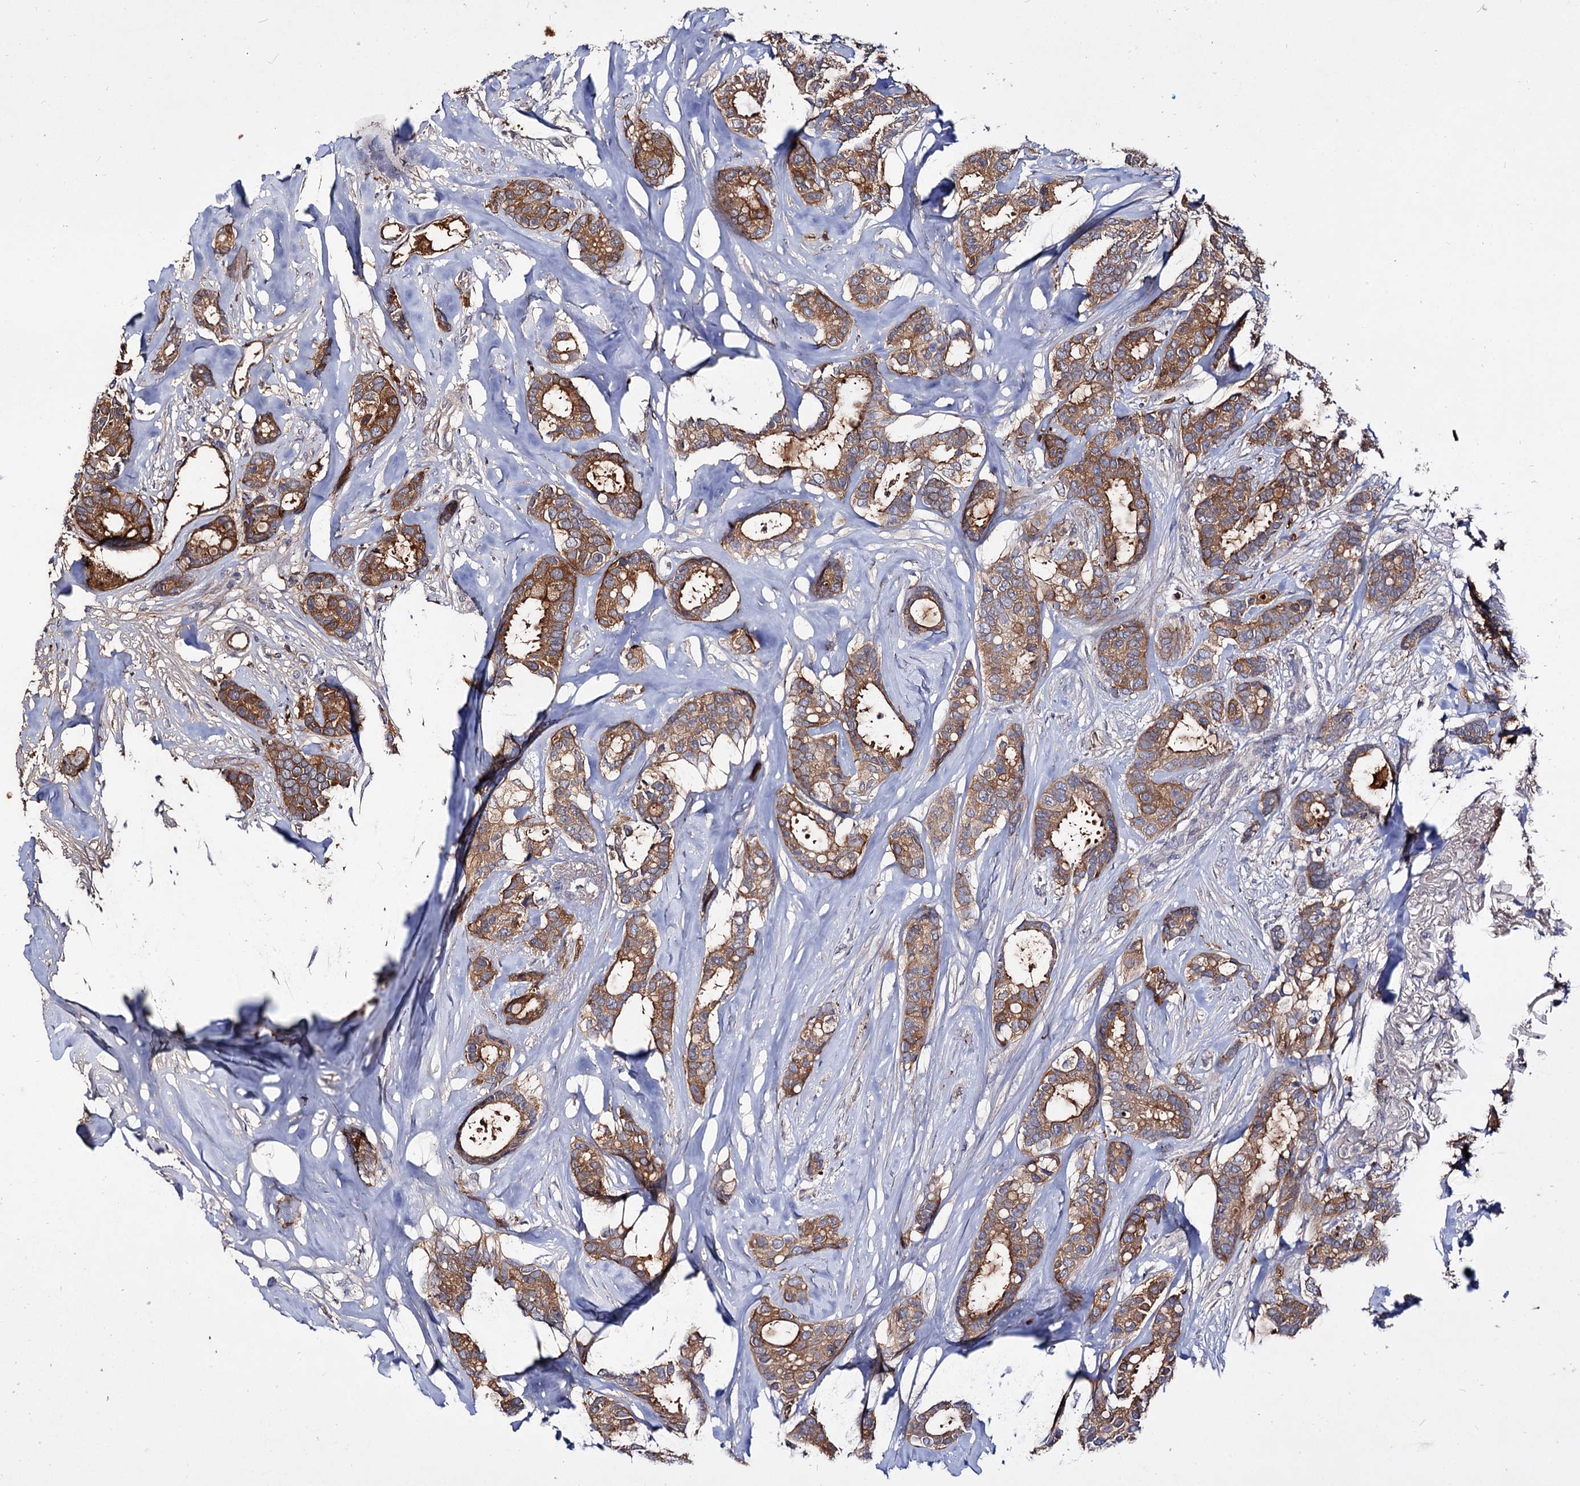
{"staining": {"intensity": "moderate", "quantity": ">75%", "location": "cytoplasmic/membranous"}, "tissue": "breast cancer", "cell_type": "Tumor cells", "image_type": "cancer", "snomed": [{"axis": "morphology", "description": "Duct carcinoma"}, {"axis": "topography", "description": "Breast"}], "caption": "A brown stain labels moderate cytoplasmic/membranous expression of a protein in breast invasive ductal carcinoma tumor cells.", "gene": "ARFIP2", "patient": {"sex": "female", "age": 87}}